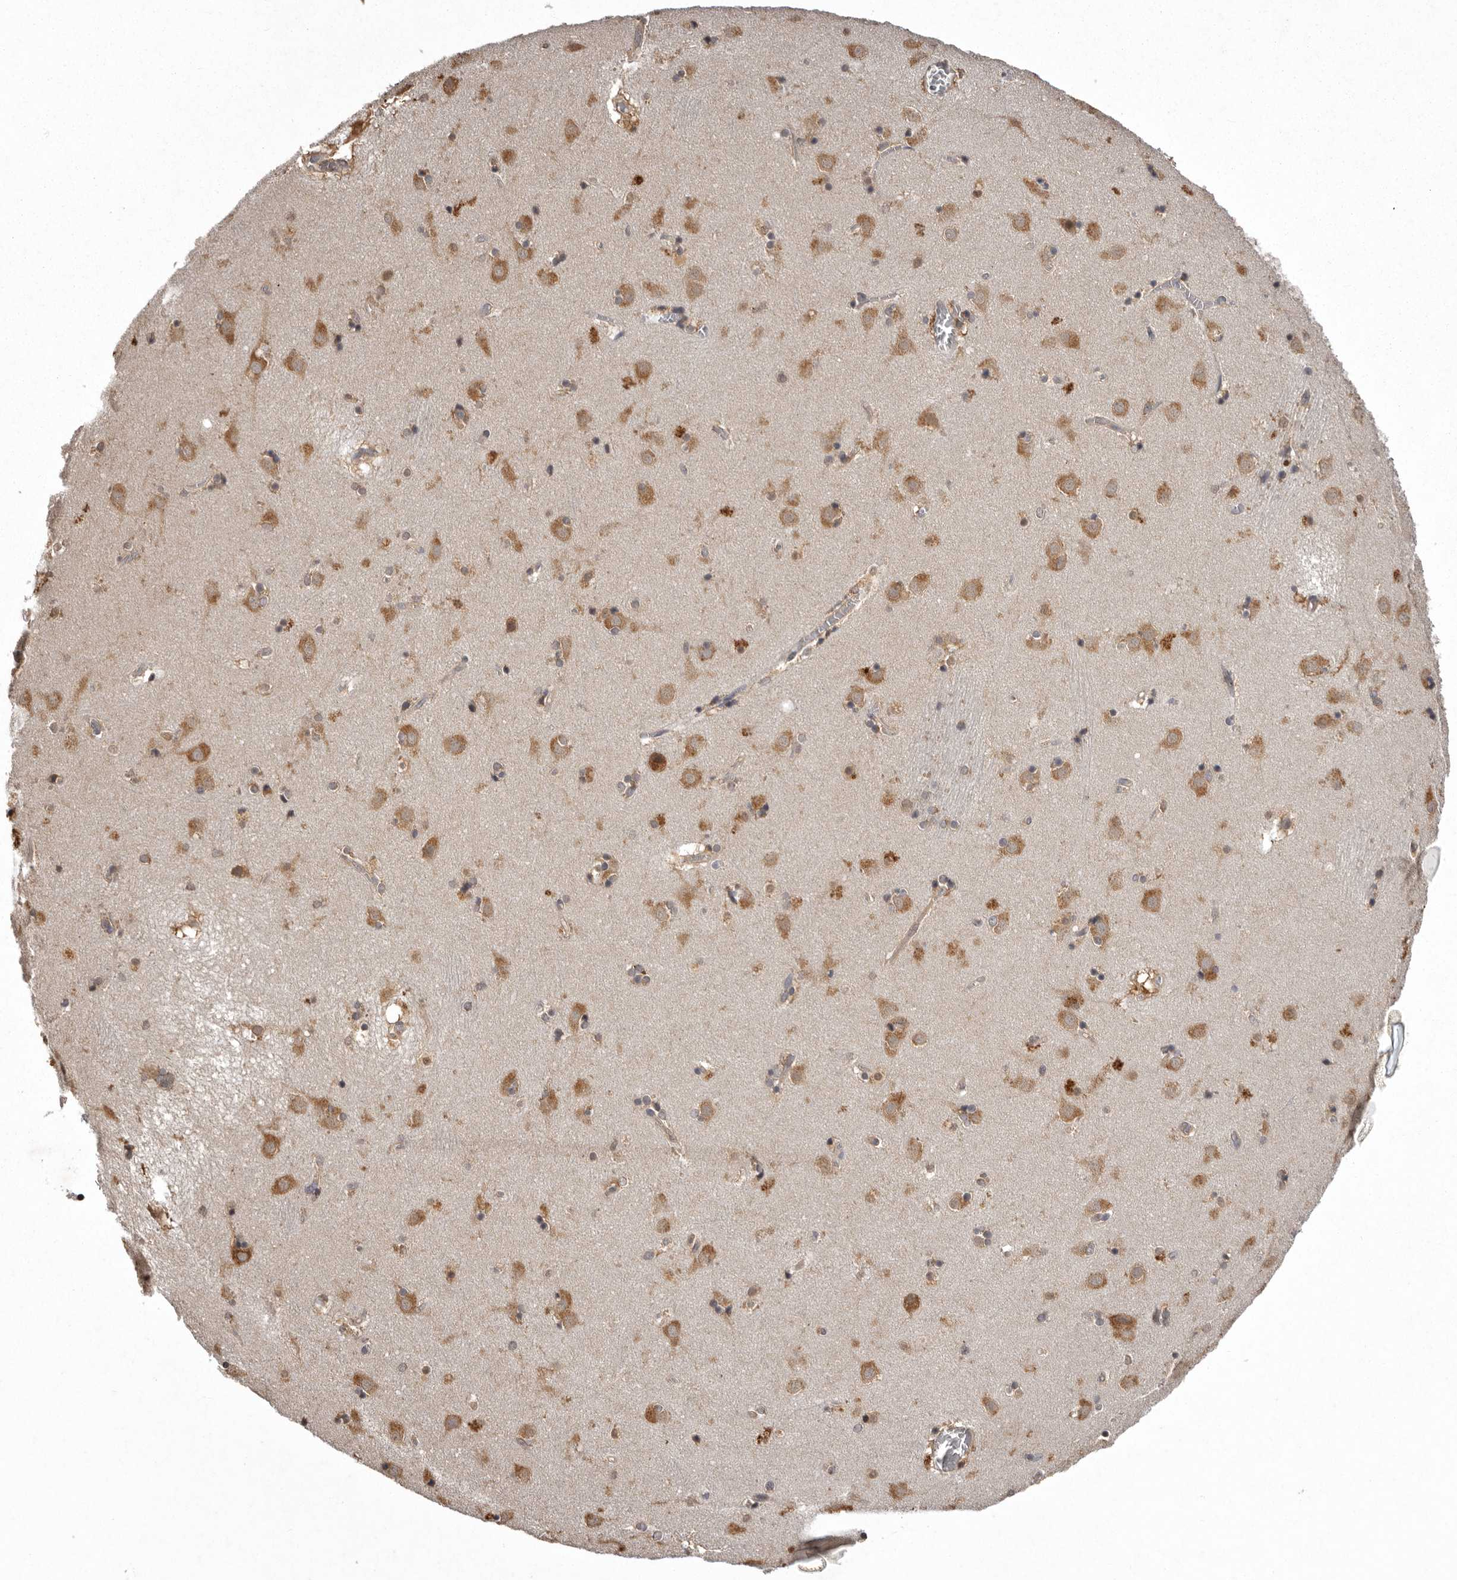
{"staining": {"intensity": "weak", "quantity": "25%-75%", "location": "cytoplasmic/membranous"}, "tissue": "caudate", "cell_type": "Glial cells", "image_type": "normal", "snomed": [{"axis": "morphology", "description": "Normal tissue, NOS"}, {"axis": "topography", "description": "Lateral ventricle wall"}], "caption": "Brown immunohistochemical staining in normal human caudate reveals weak cytoplasmic/membranous positivity in about 25%-75% of glial cells. The staining is performed using DAB brown chromogen to label protein expression. The nuclei are counter-stained blue using hematoxylin.", "gene": "DARS1", "patient": {"sex": "male", "age": 70}}